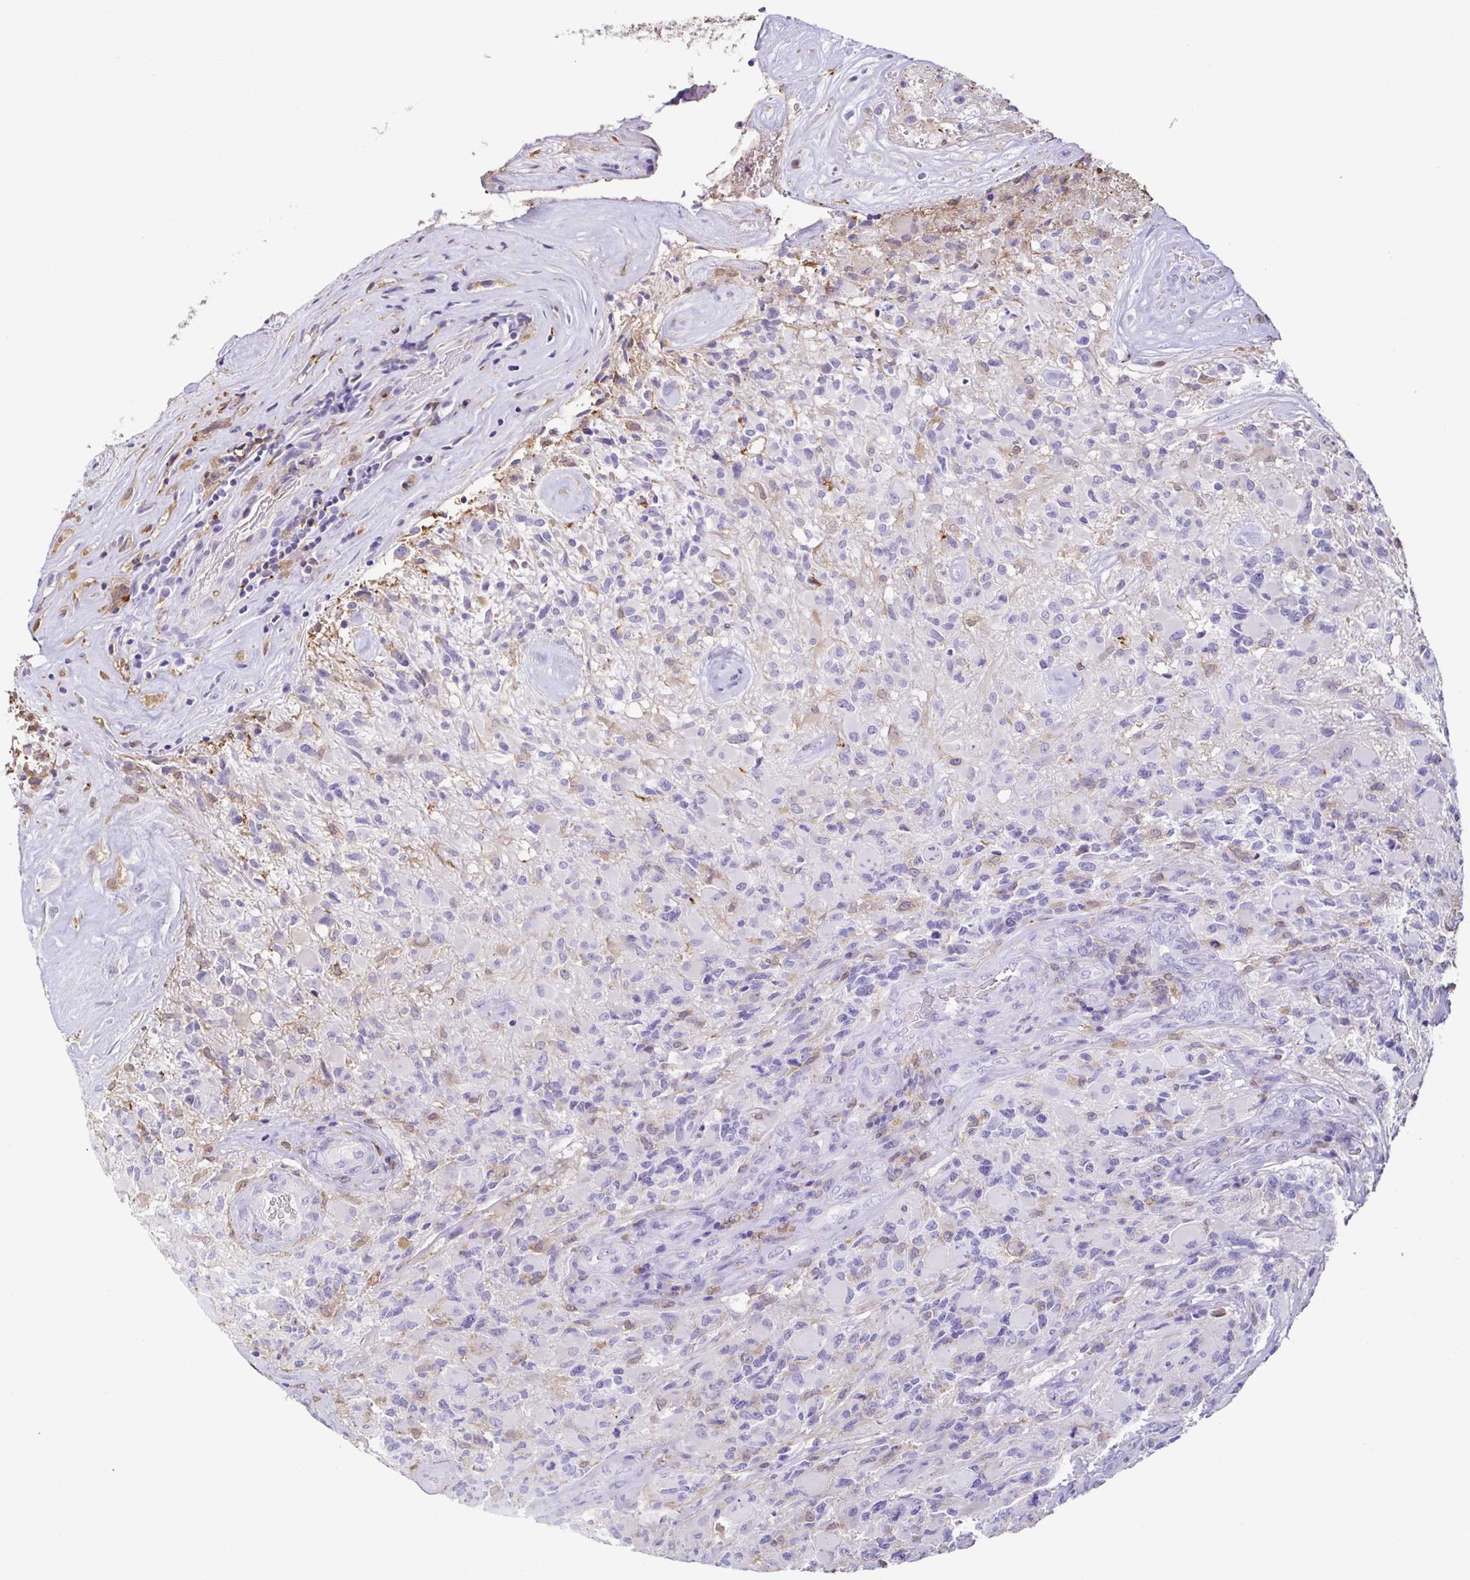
{"staining": {"intensity": "negative", "quantity": "none", "location": "none"}, "tissue": "glioma", "cell_type": "Tumor cells", "image_type": "cancer", "snomed": [{"axis": "morphology", "description": "Glioma, malignant, High grade"}, {"axis": "topography", "description": "Brain"}], "caption": "This photomicrograph is of malignant glioma (high-grade) stained with immunohistochemistry to label a protein in brown with the nuclei are counter-stained blue. There is no staining in tumor cells. (Immunohistochemistry, brightfield microscopy, high magnification).", "gene": "ANXA10", "patient": {"sex": "female", "age": 65}}